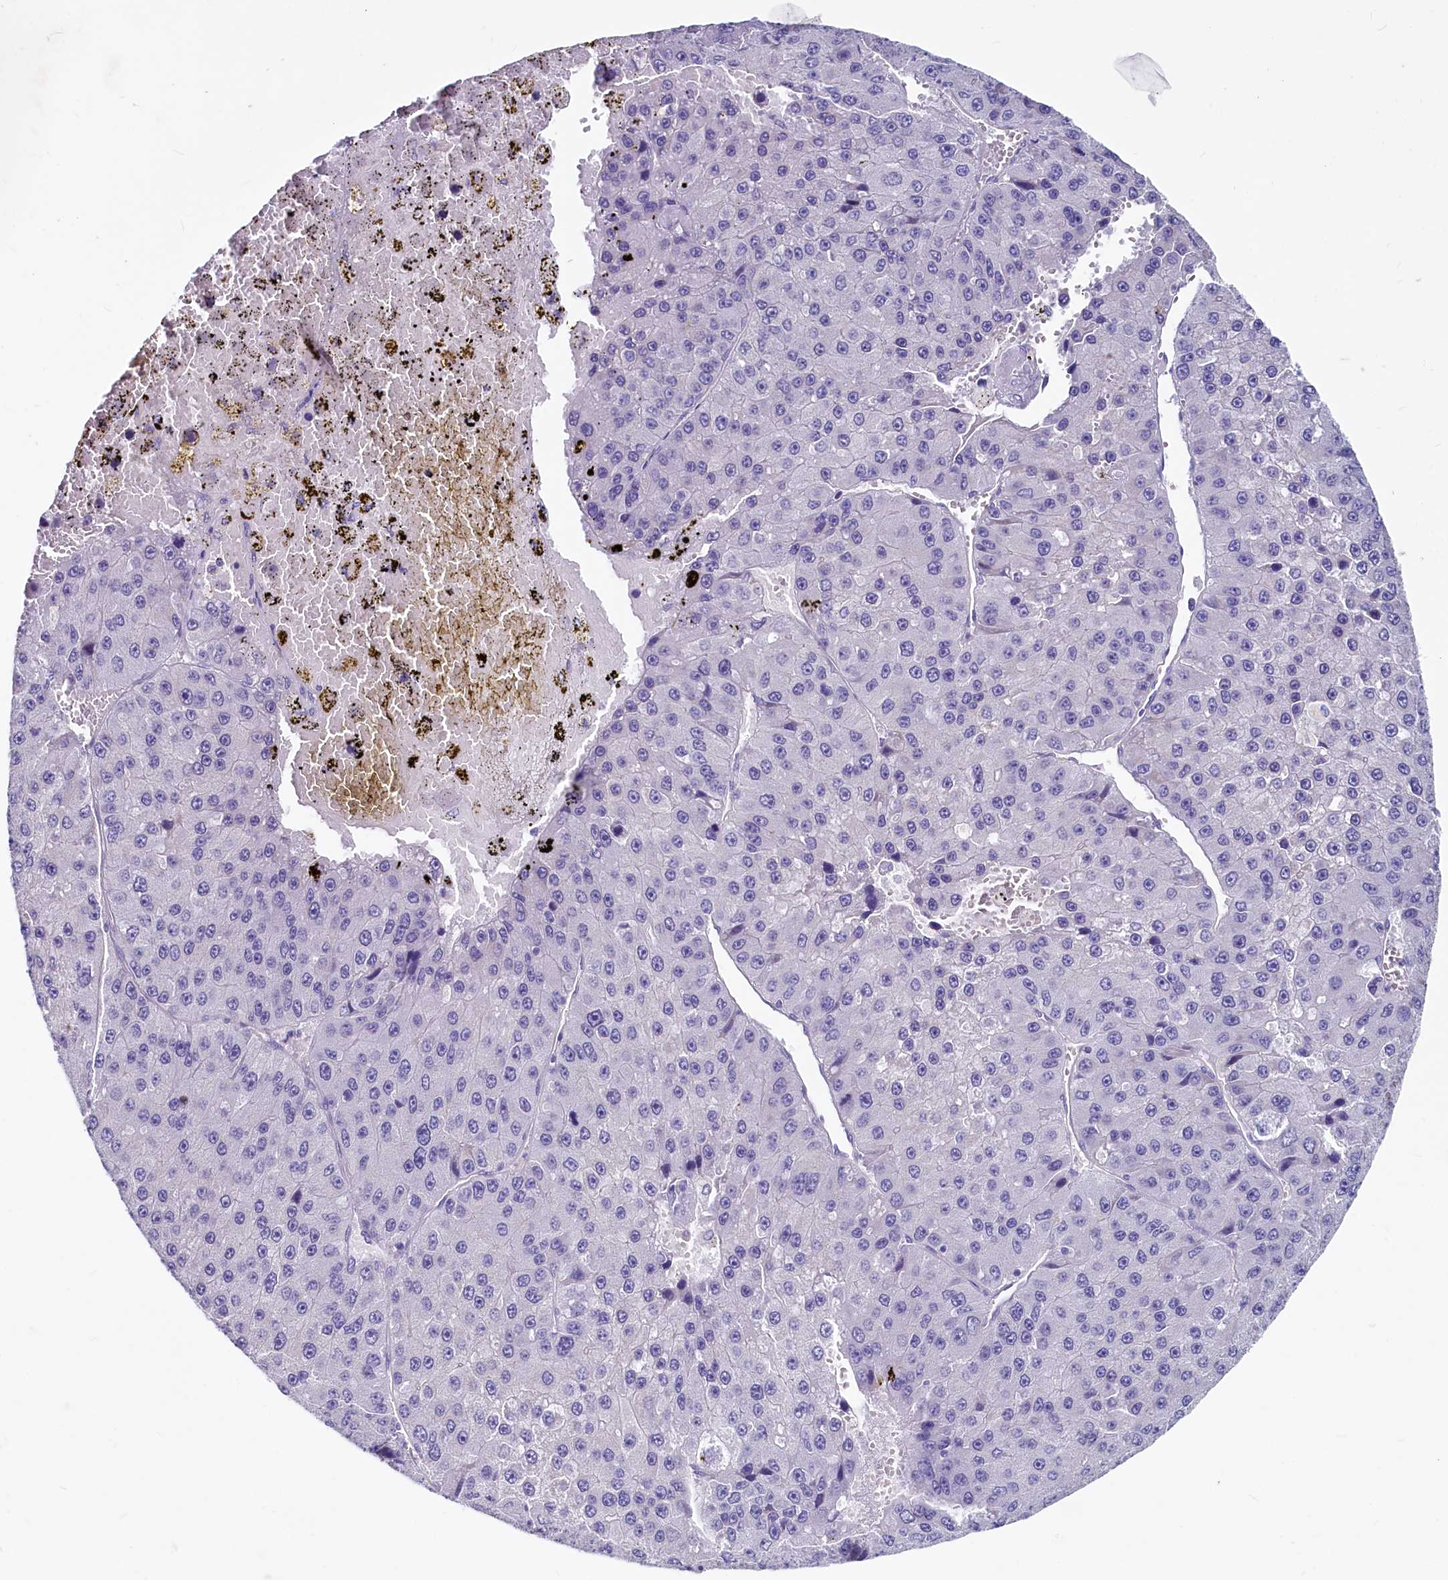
{"staining": {"intensity": "negative", "quantity": "none", "location": "none"}, "tissue": "liver cancer", "cell_type": "Tumor cells", "image_type": "cancer", "snomed": [{"axis": "morphology", "description": "Carcinoma, Hepatocellular, NOS"}, {"axis": "topography", "description": "Liver"}], "caption": "A high-resolution image shows immunohistochemistry staining of hepatocellular carcinoma (liver), which demonstrates no significant expression in tumor cells.", "gene": "INSC", "patient": {"sex": "female", "age": 73}}